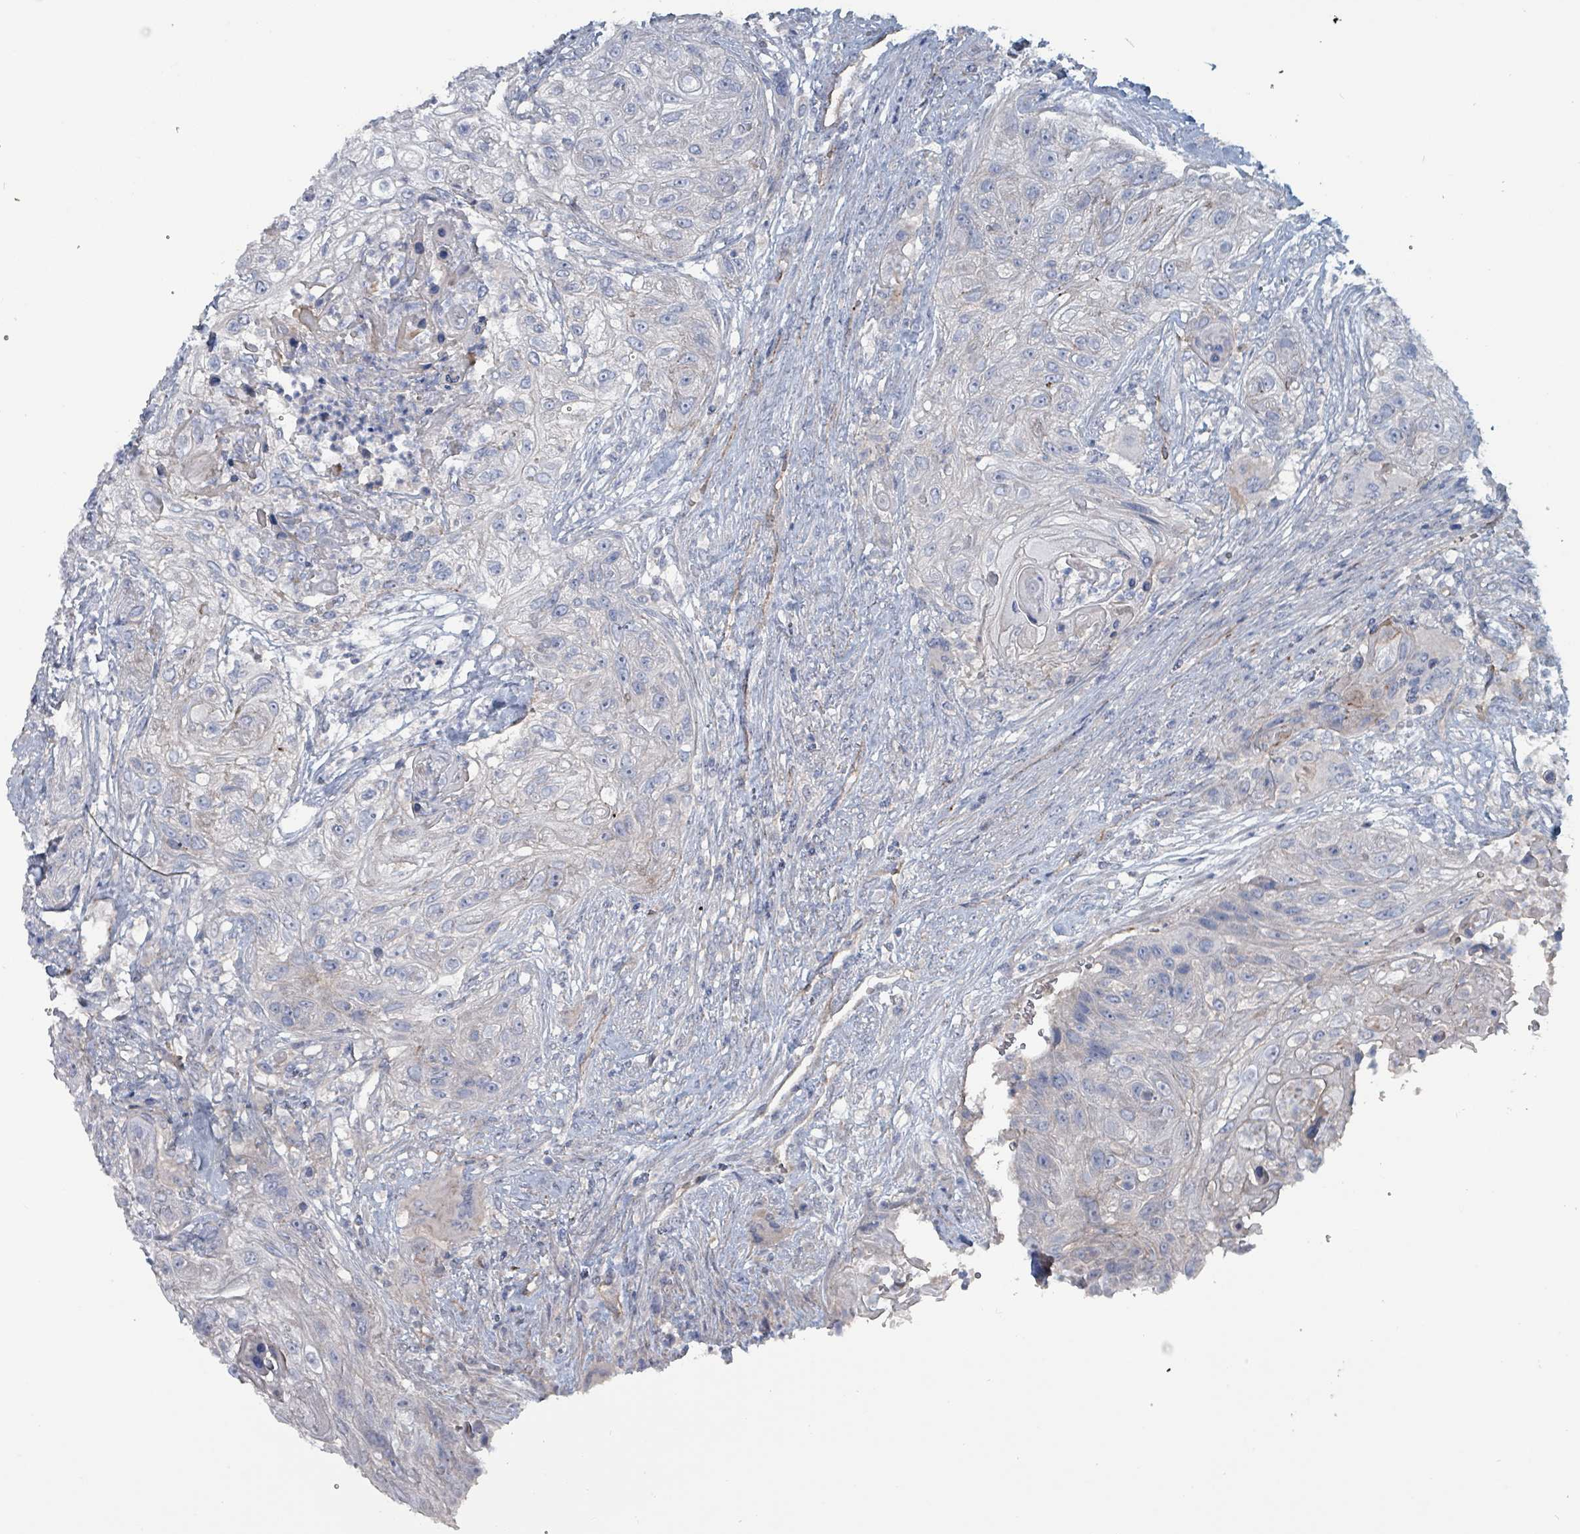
{"staining": {"intensity": "negative", "quantity": "none", "location": "none"}, "tissue": "urothelial cancer", "cell_type": "Tumor cells", "image_type": "cancer", "snomed": [{"axis": "morphology", "description": "Urothelial carcinoma, High grade"}, {"axis": "topography", "description": "Urinary bladder"}], "caption": "Tumor cells are negative for protein expression in human urothelial cancer.", "gene": "TAAR5", "patient": {"sex": "female", "age": 60}}